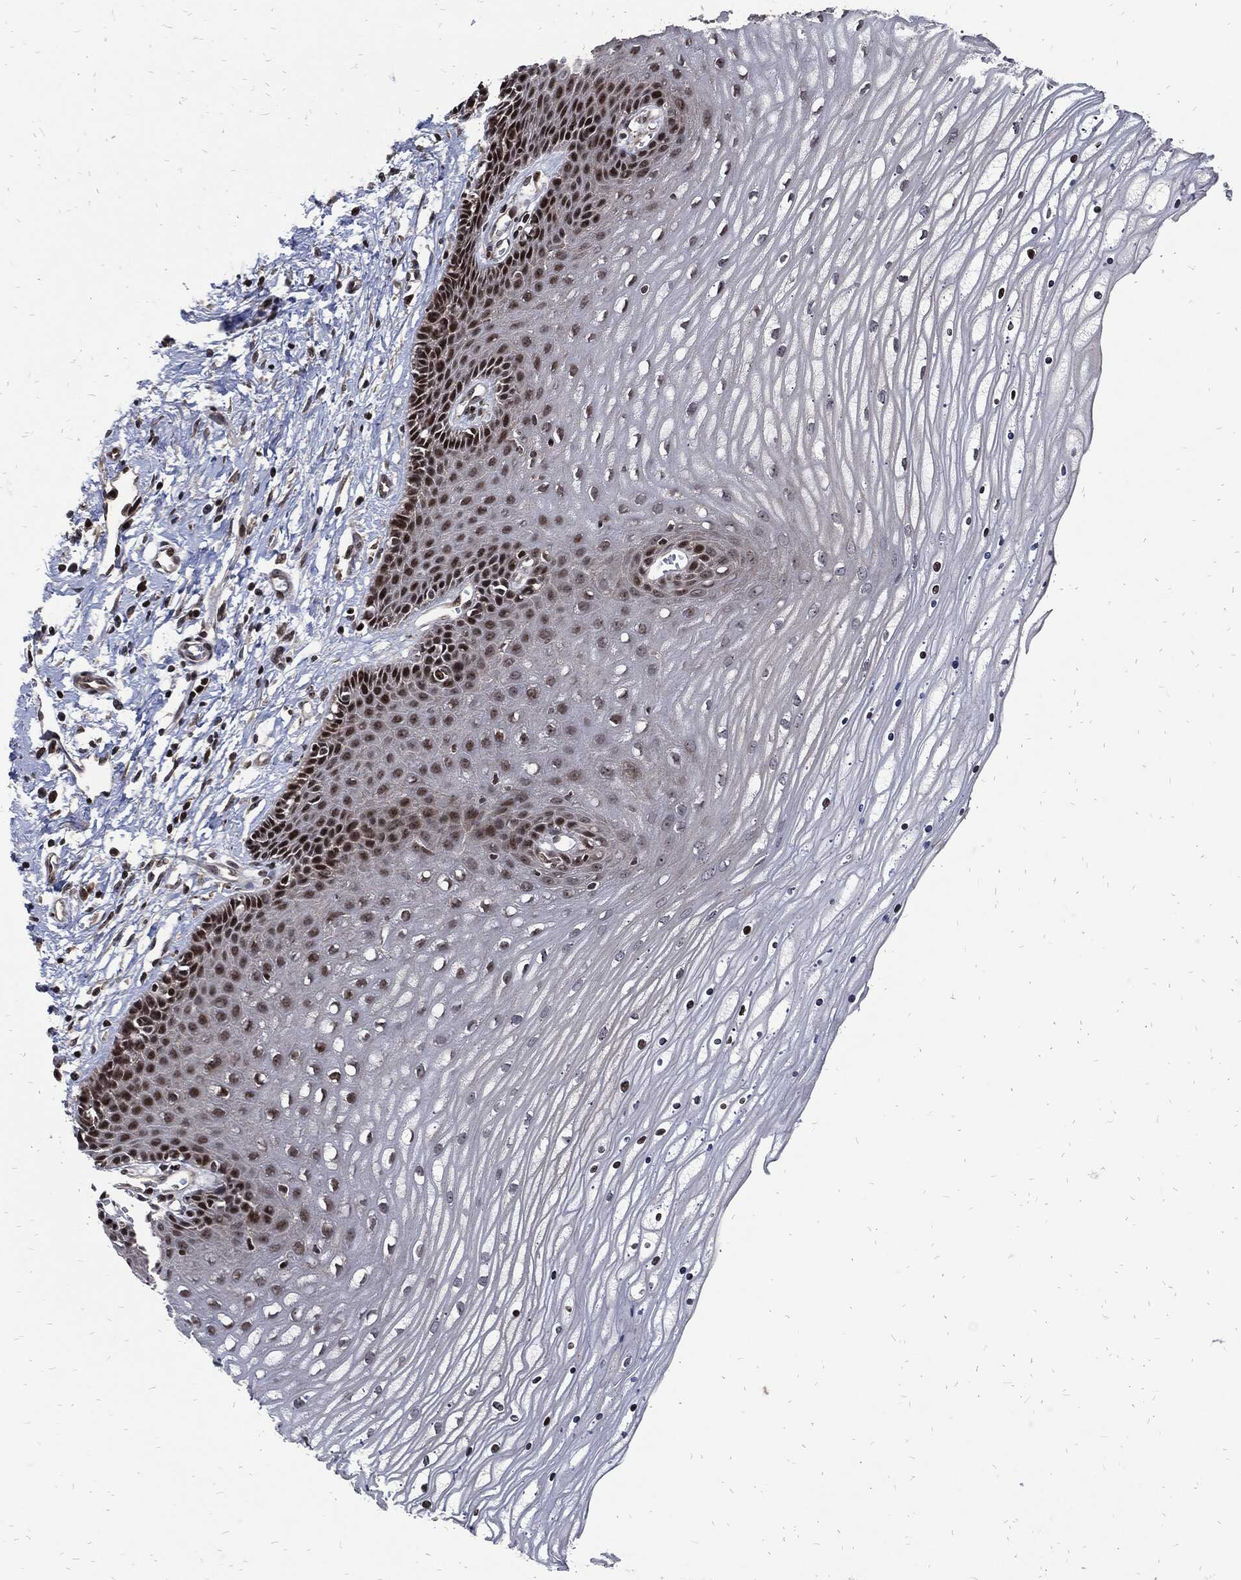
{"staining": {"intensity": "negative", "quantity": "none", "location": "none"}, "tissue": "cervix", "cell_type": "Glandular cells", "image_type": "normal", "snomed": [{"axis": "morphology", "description": "Normal tissue, NOS"}, {"axis": "topography", "description": "Cervix"}], "caption": "High magnification brightfield microscopy of benign cervix stained with DAB (brown) and counterstained with hematoxylin (blue): glandular cells show no significant expression.", "gene": "ZNF775", "patient": {"sex": "female", "age": 35}}